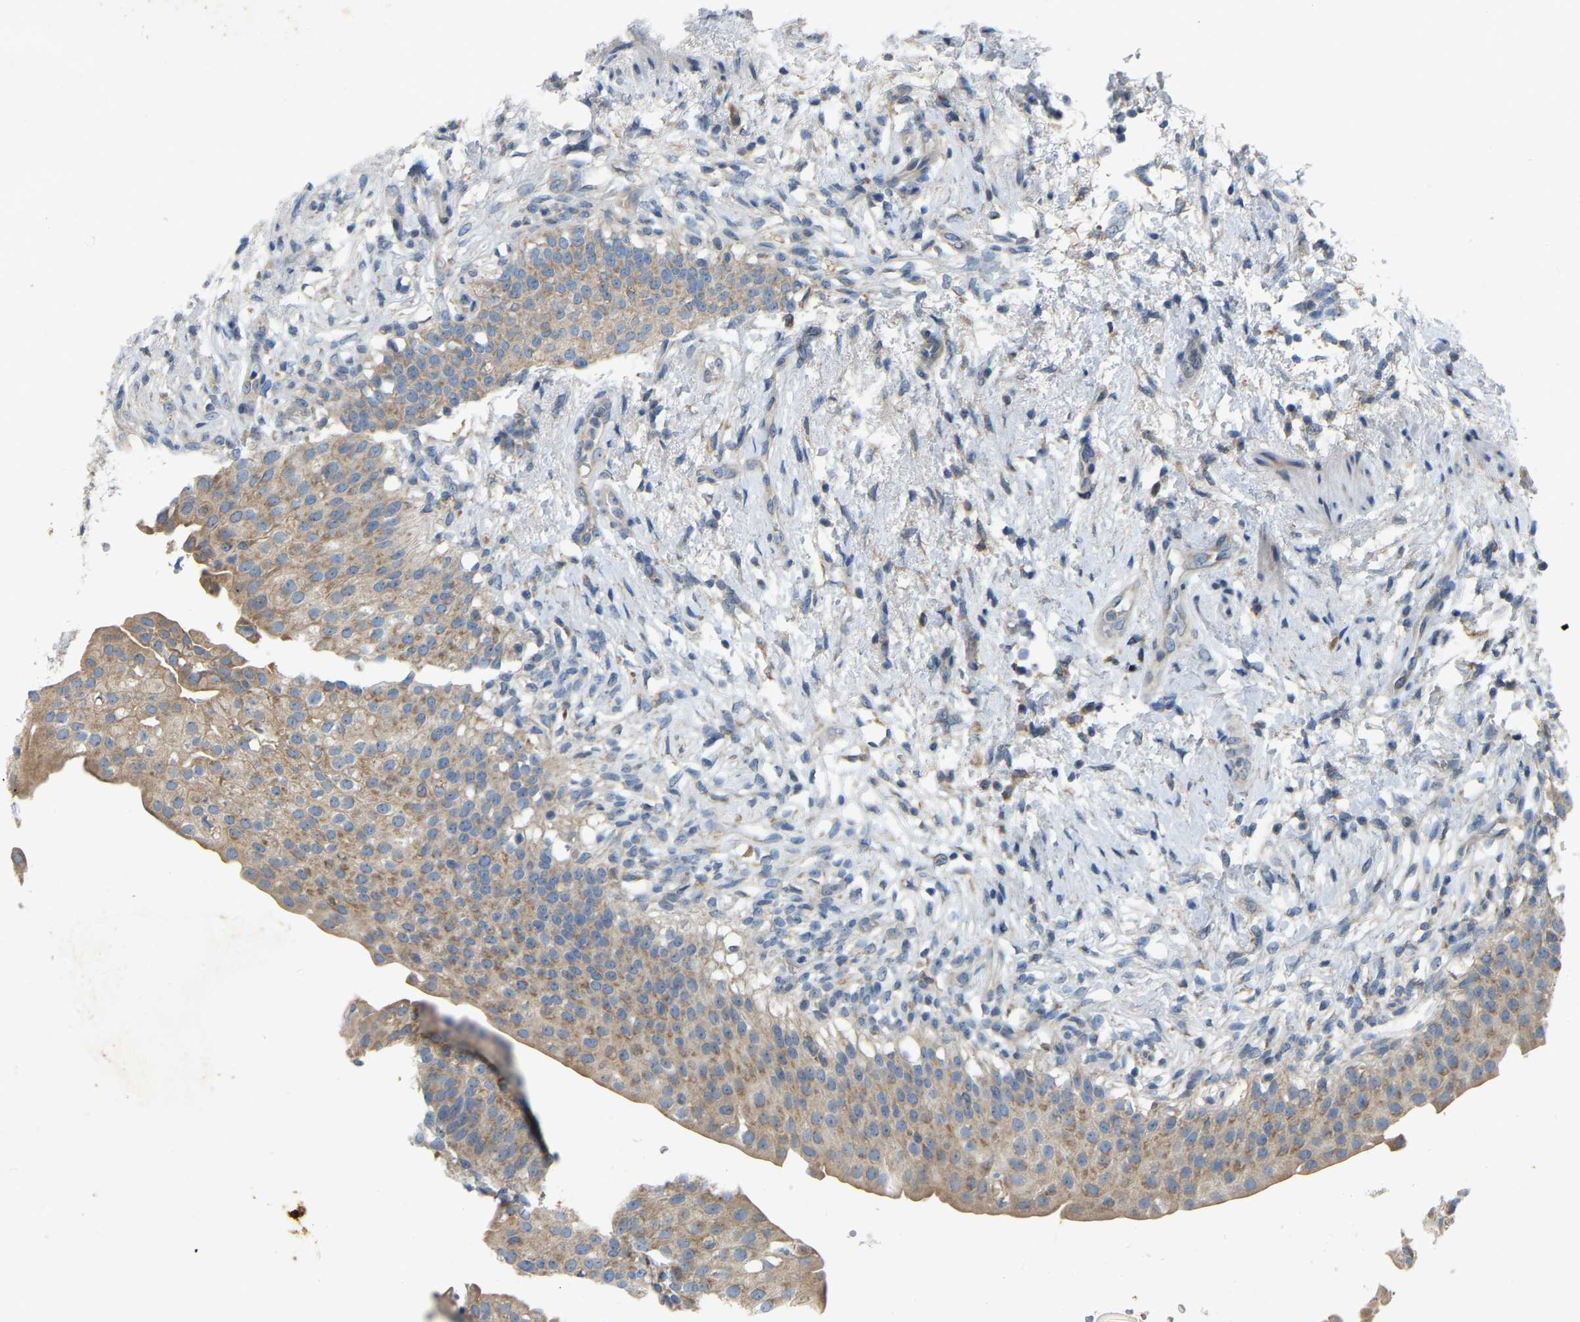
{"staining": {"intensity": "moderate", "quantity": ">75%", "location": "cytoplasmic/membranous"}, "tissue": "urinary bladder", "cell_type": "Urothelial cells", "image_type": "normal", "snomed": [{"axis": "morphology", "description": "Normal tissue, NOS"}, {"axis": "topography", "description": "Urinary bladder"}], "caption": "High-power microscopy captured an immunohistochemistry image of normal urinary bladder, revealing moderate cytoplasmic/membranous staining in approximately >75% of urothelial cells.", "gene": "ENSG00000283765", "patient": {"sex": "female", "age": 60}}